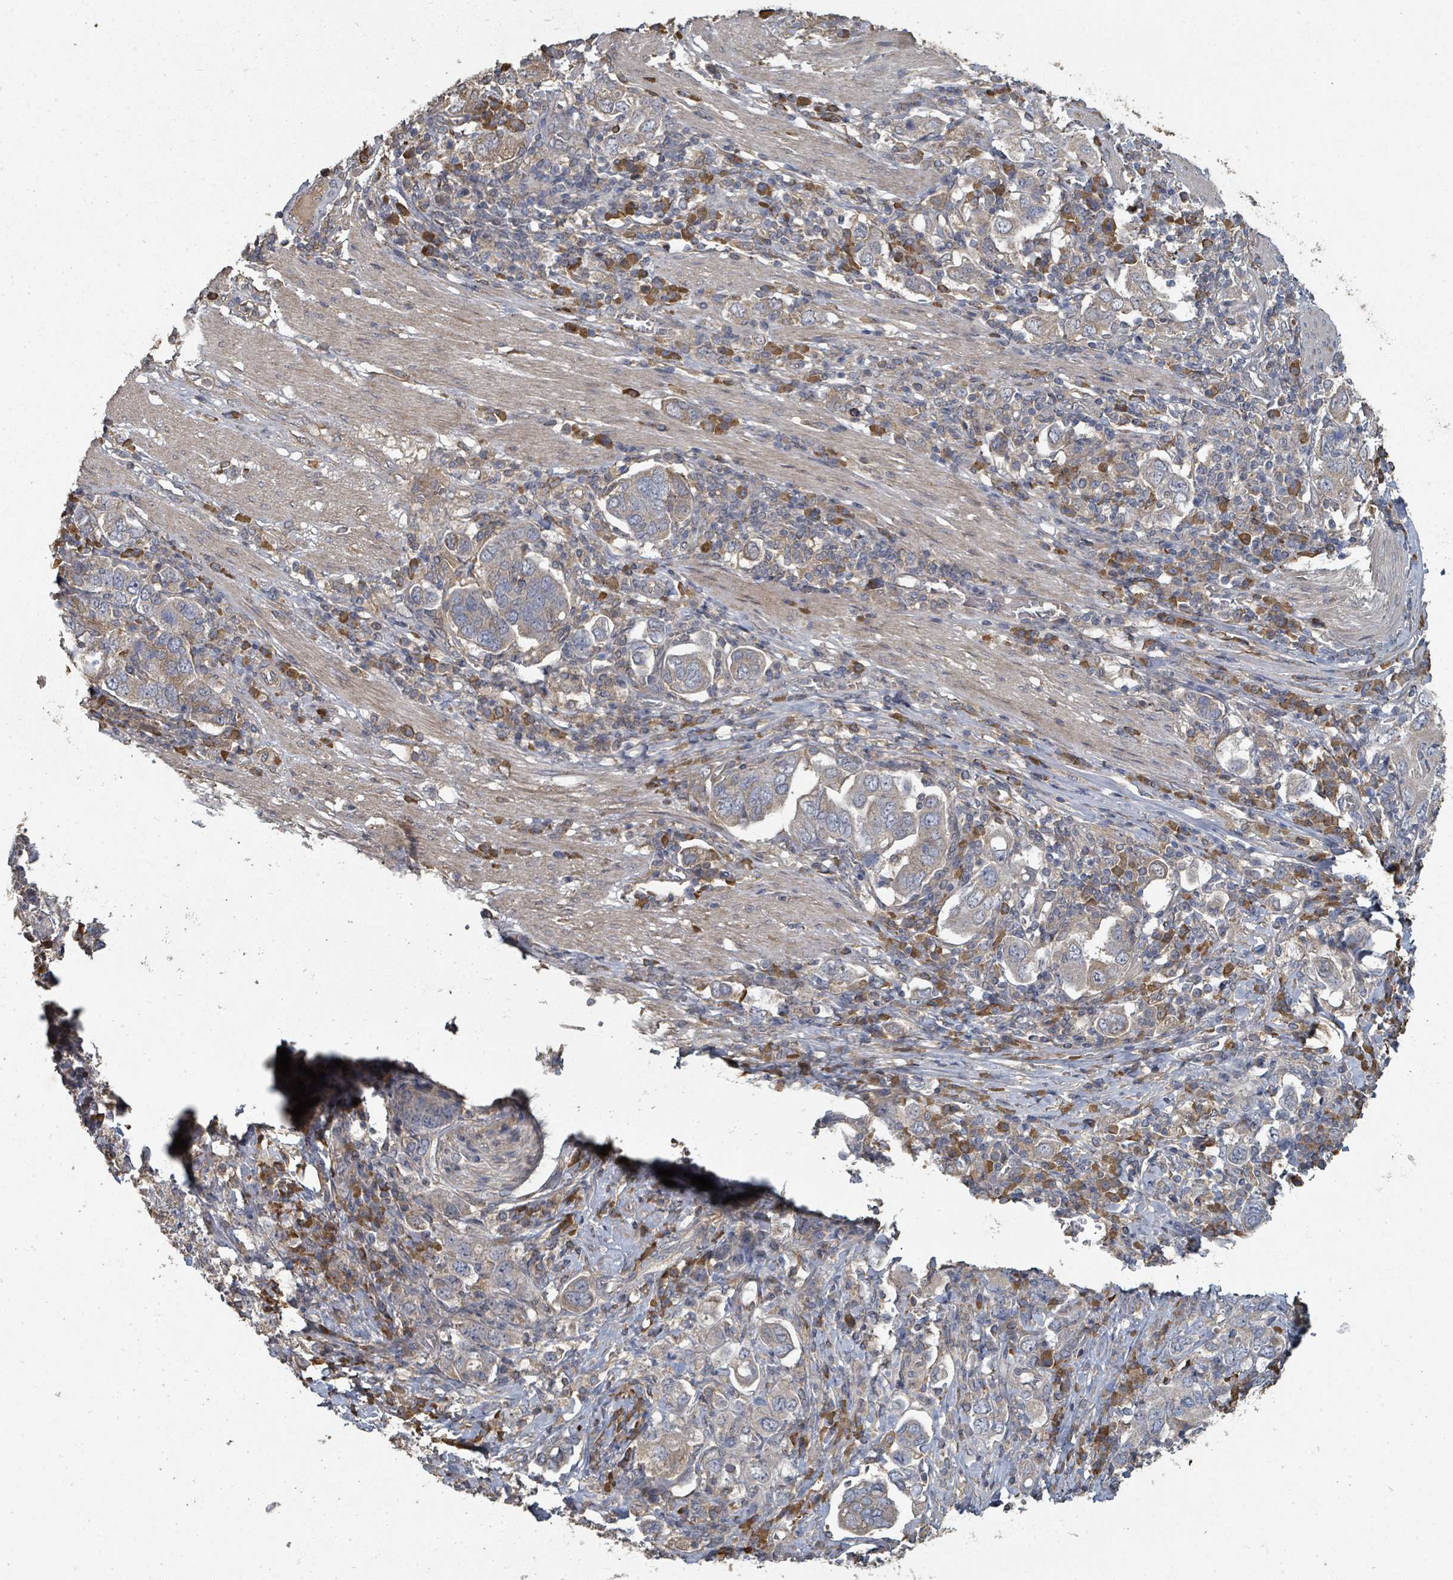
{"staining": {"intensity": "negative", "quantity": "none", "location": "none"}, "tissue": "stomach cancer", "cell_type": "Tumor cells", "image_type": "cancer", "snomed": [{"axis": "morphology", "description": "Adenocarcinoma, NOS"}, {"axis": "topography", "description": "Stomach, upper"}, {"axis": "topography", "description": "Stomach"}], "caption": "High power microscopy histopathology image of an immunohistochemistry image of stomach cancer (adenocarcinoma), revealing no significant expression in tumor cells. (DAB immunohistochemistry with hematoxylin counter stain).", "gene": "WDFY1", "patient": {"sex": "male", "age": 62}}